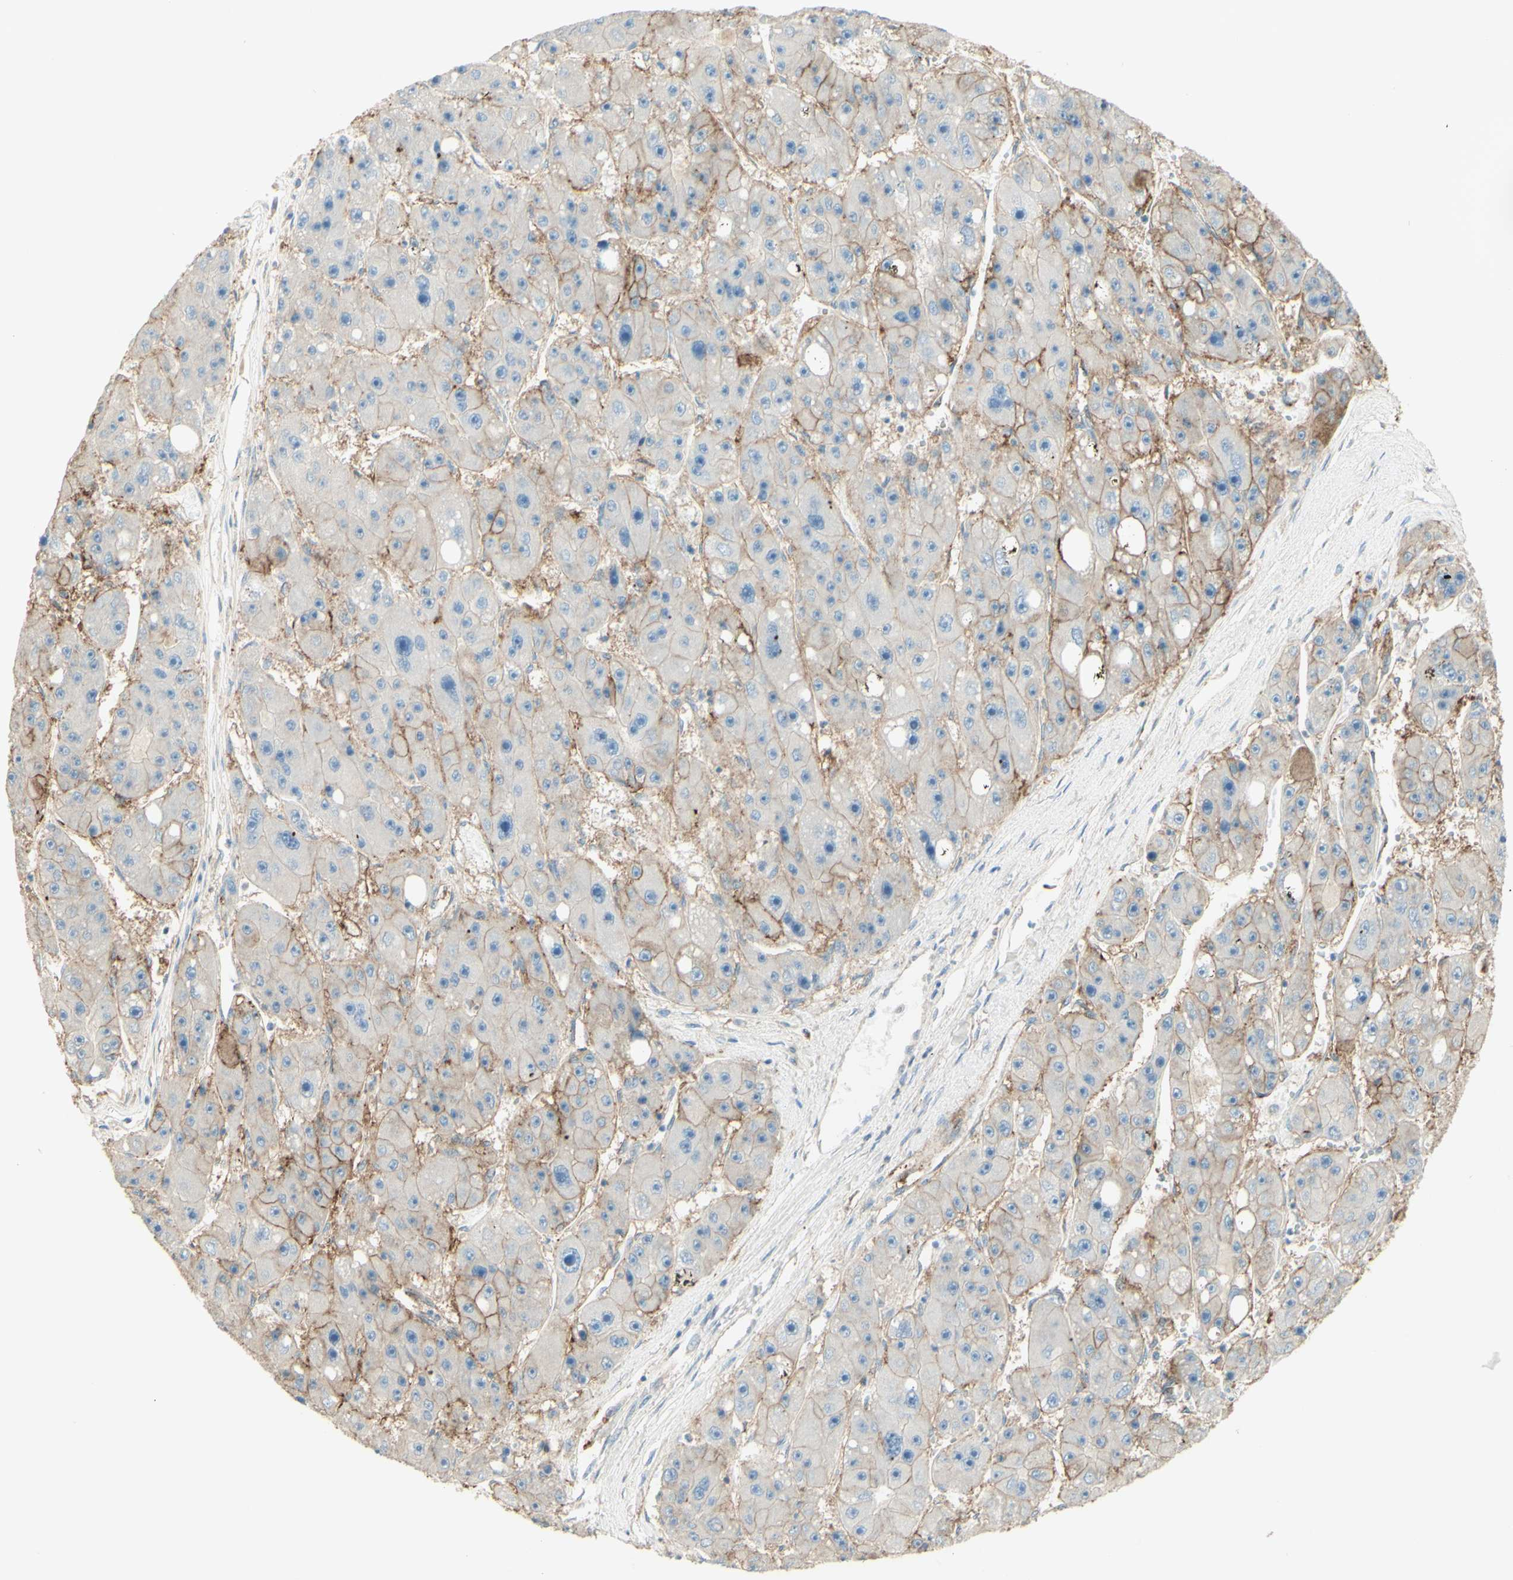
{"staining": {"intensity": "weak", "quantity": "25%-75%", "location": "cytoplasmic/membranous"}, "tissue": "liver cancer", "cell_type": "Tumor cells", "image_type": "cancer", "snomed": [{"axis": "morphology", "description": "Carcinoma, Hepatocellular, NOS"}, {"axis": "topography", "description": "Liver"}], "caption": "A low amount of weak cytoplasmic/membranous staining is appreciated in approximately 25%-75% of tumor cells in liver hepatocellular carcinoma tissue.", "gene": "RNF149", "patient": {"sex": "female", "age": 61}}